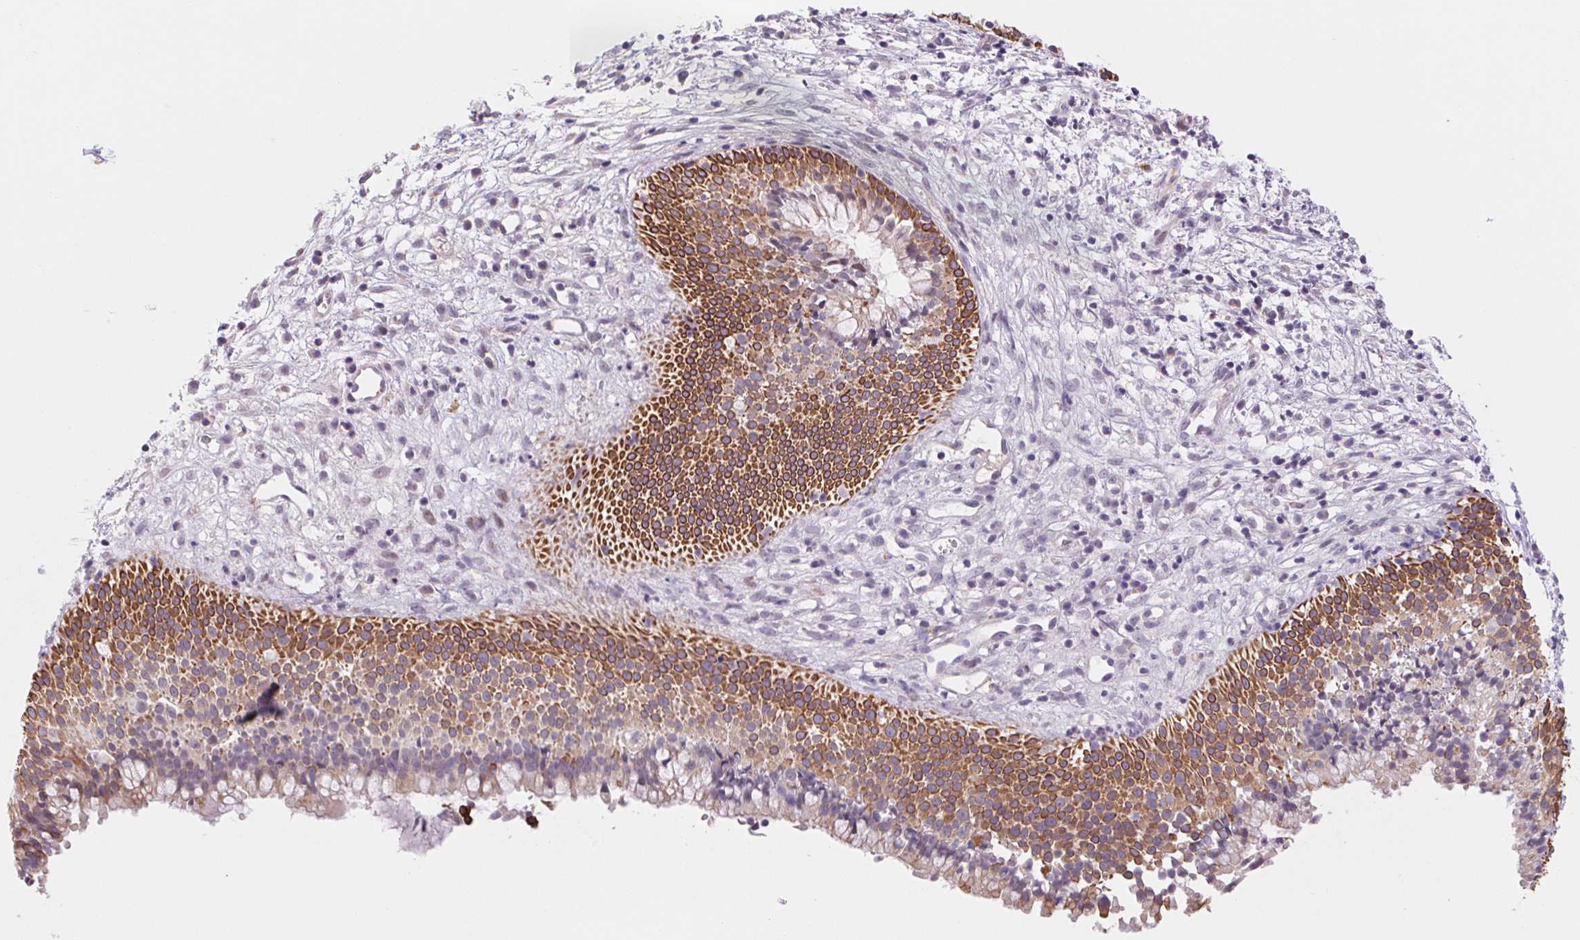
{"staining": {"intensity": "strong", "quantity": "25%-75%", "location": "cytoplasmic/membranous"}, "tissue": "nasopharynx", "cell_type": "Respiratory epithelial cells", "image_type": "normal", "snomed": [{"axis": "morphology", "description": "Normal tissue, NOS"}, {"axis": "topography", "description": "Nasopharynx"}], "caption": "Strong cytoplasmic/membranous protein staining is seen in approximately 25%-75% of respiratory epithelial cells in nasopharynx.", "gene": "KRT1", "patient": {"sex": "male", "age": 67}}